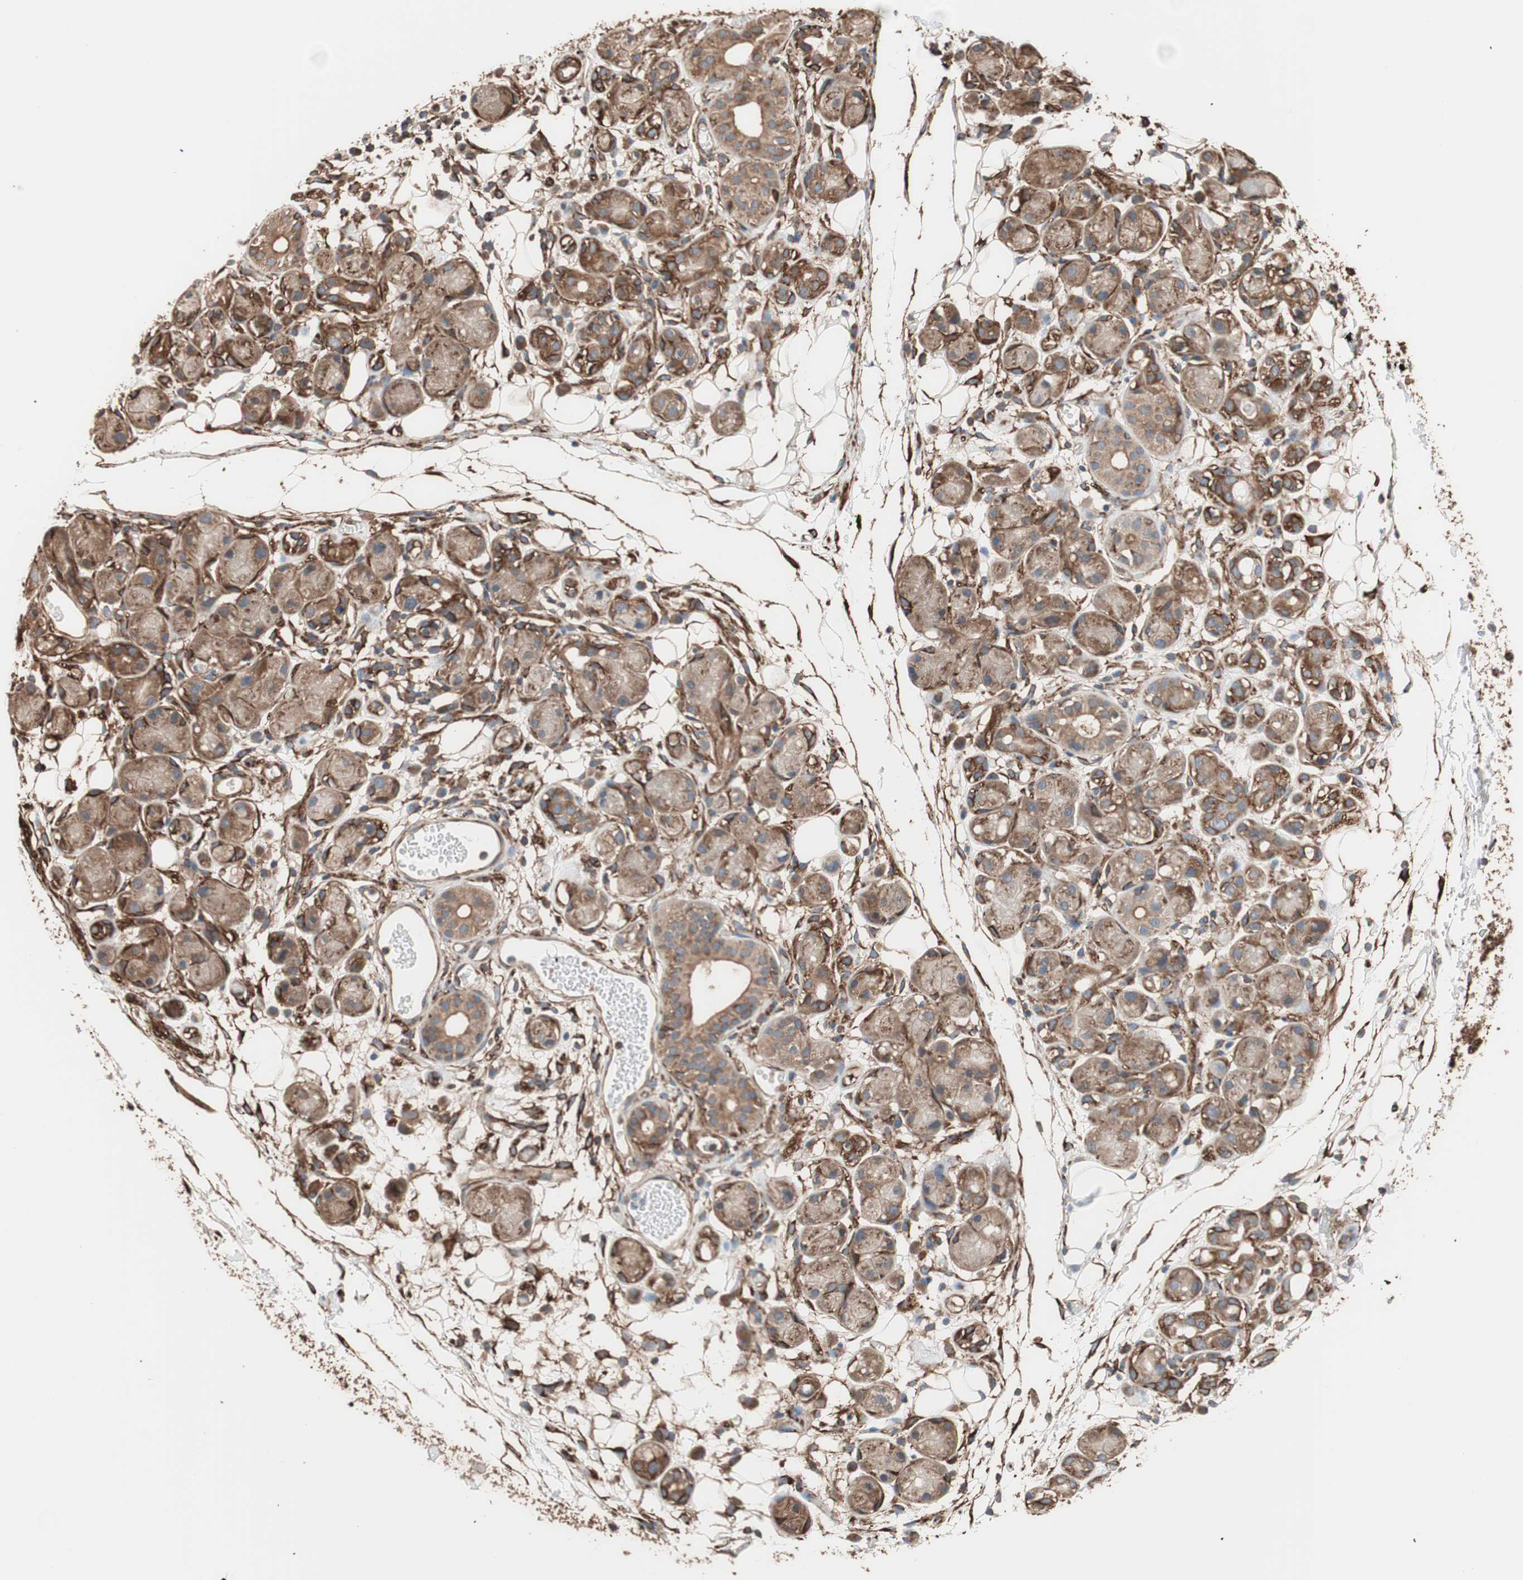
{"staining": {"intensity": "moderate", "quantity": ">75%", "location": "cytoplasmic/membranous"}, "tissue": "adipose tissue", "cell_type": "Adipocytes", "image_type": "normal", "snomed": [{"axis": "morphology", "description": "Normal tissue, NOS"}, {"axis": "morphology", "description": "Inflammation, NOS"}, {"axis": "topography", "description": "Vascular tissue"}, {"axis": "topography", "description": "Salivary gland"}], "caption": "Immunohistochemistry (IHC) photomicrograph of unremarkable adipose tissue: human adipose tissue stained using IHC displays medium levels of moderate protein expression localized specifically in the cytoplasmic/membranous of adipocytes, appearing as a cytoplasmic/membranous brown color.", "gene": "GPSM2", "patient": {"sex": "female", "age": 75}}